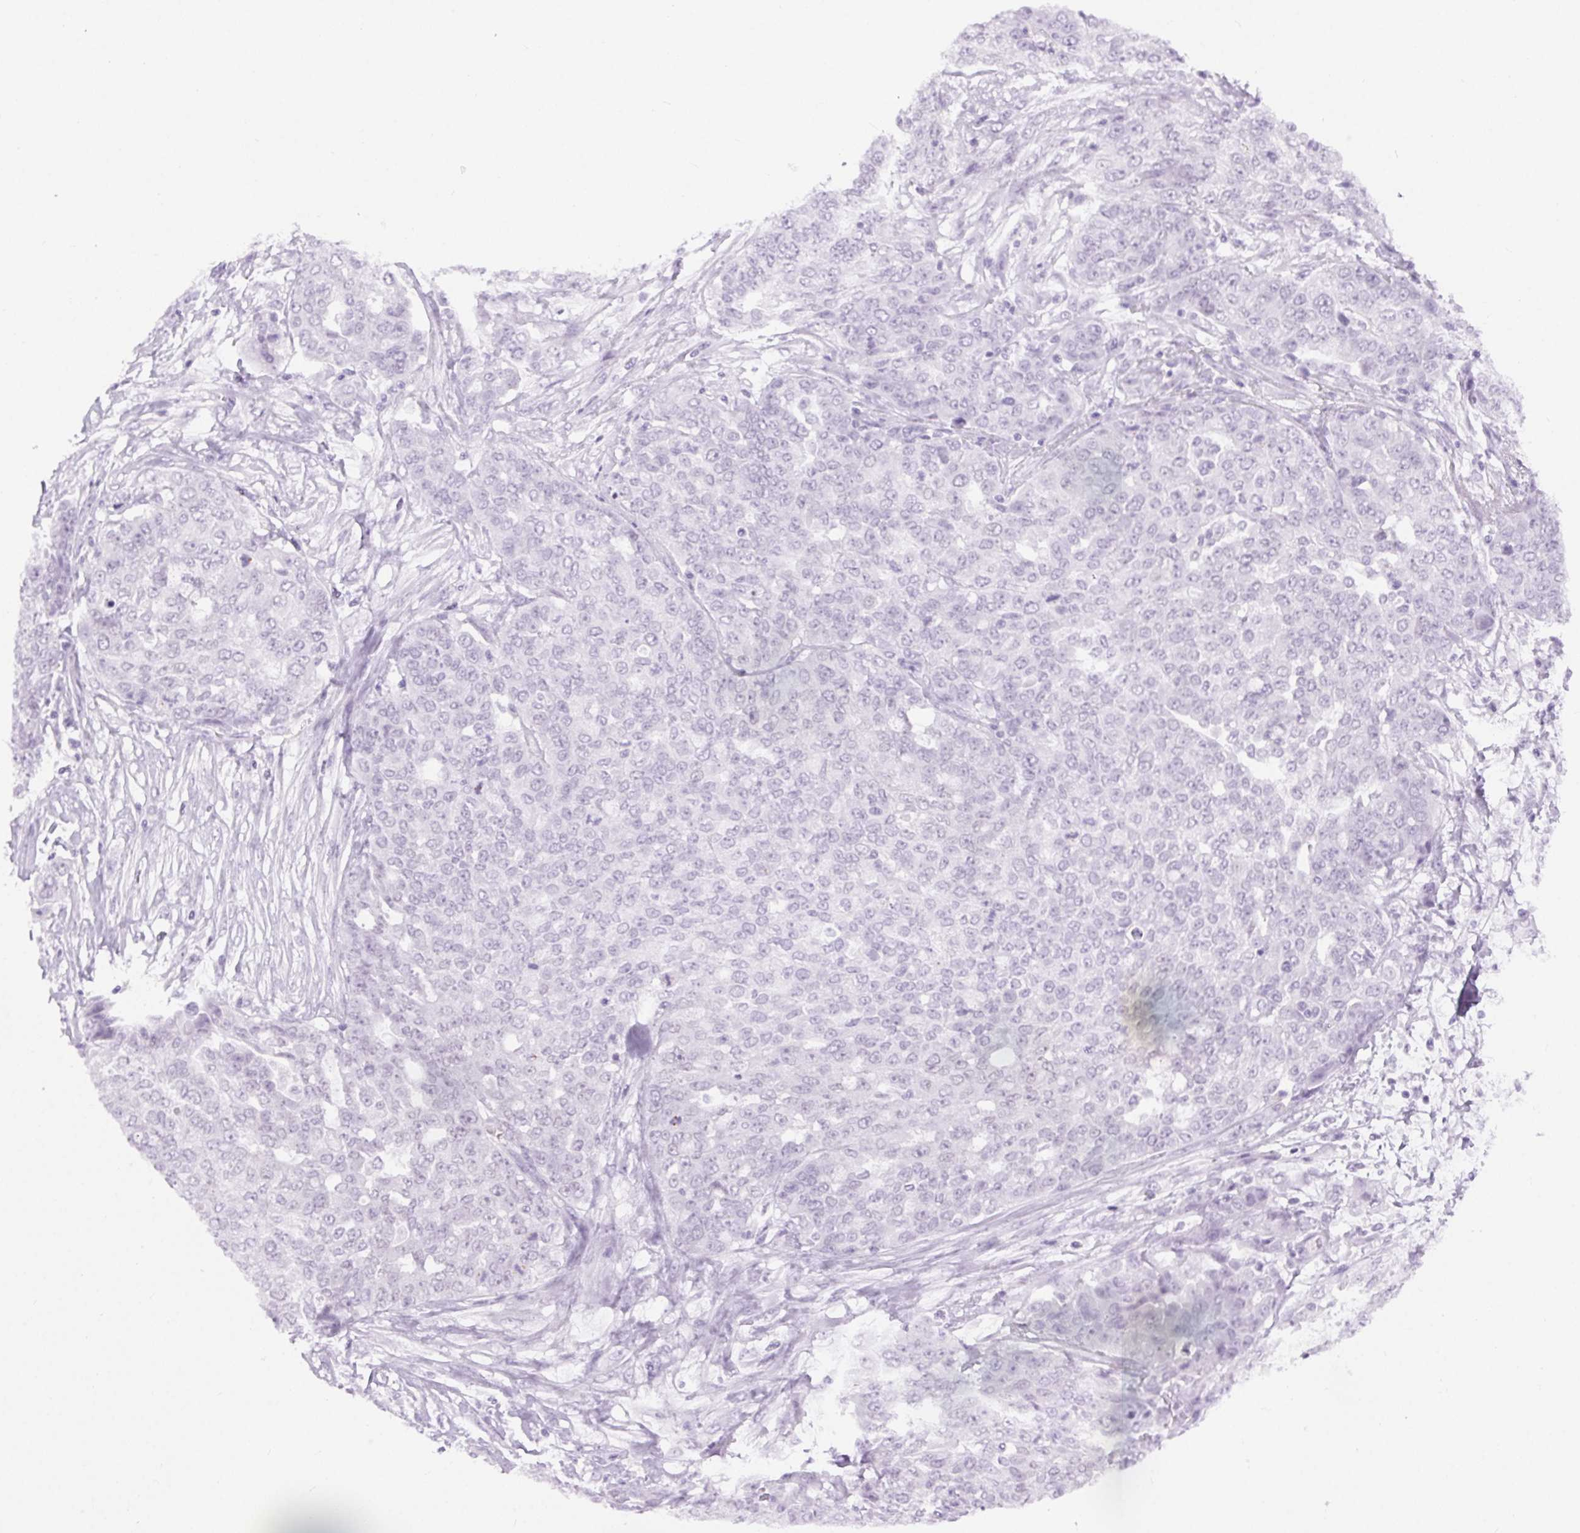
{"staining": {"intensity": "negative", "quantity": "none", "location": "none"}, "tissue": "ovarian cancer", "cell_type": "Tumor cells", "image_type": "cancer", "snomed": [{"axis": "morphology", "description": "Cystadenocarcinoma, serous, NOS"}, {"axis": "topography", "description": "Soft tissue"}, {"axis": "topography", "description": "Ovary"}], "caption": "A micrograph of human serous cystadenocarcinoma (ovarian) is negative for staining in tumor cells.", "gene": "BEND2", "patient": {"sex": "female", "age": 57}}